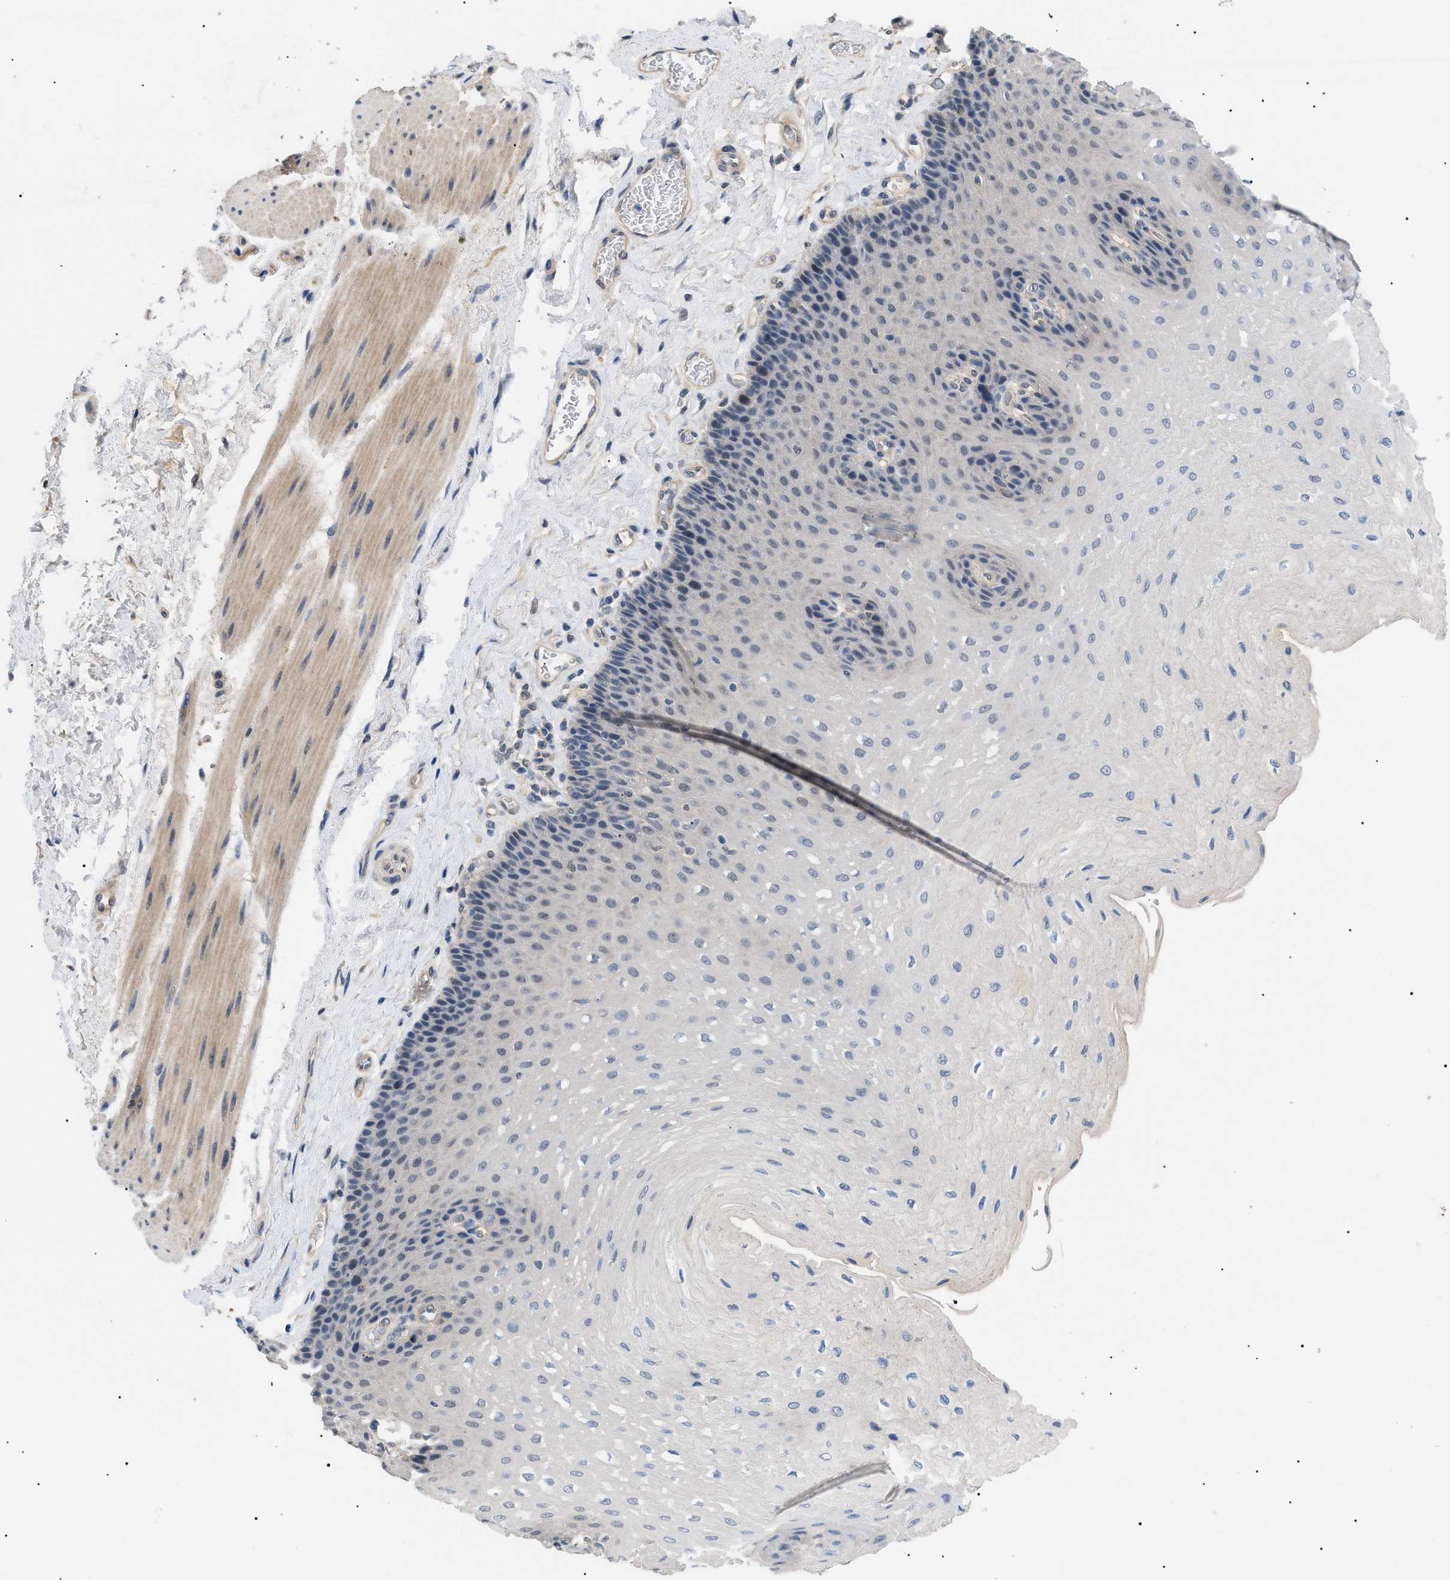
{"staining": {"intensity": "weak", "quantity": "<25%", "location": "nuclear"}, "tissue": "esophagus", "cell_type": "Squamous epithelial cells", "image_type": "normal", "snomed": [{"axis": "morphology", "description": "Normal tissue, NOS"}, {"axis": "topography", "description": "Esophagus"}], "caption": "This micrograph is of unremarkable esophagus stained with immunohistochemistry to label a protein in brown with the nuclei are counter-stained blue. There is no expression in squamous epithelial cells.", "gene": "CRCP", "patient": {"sex": "female", "age": 72}}